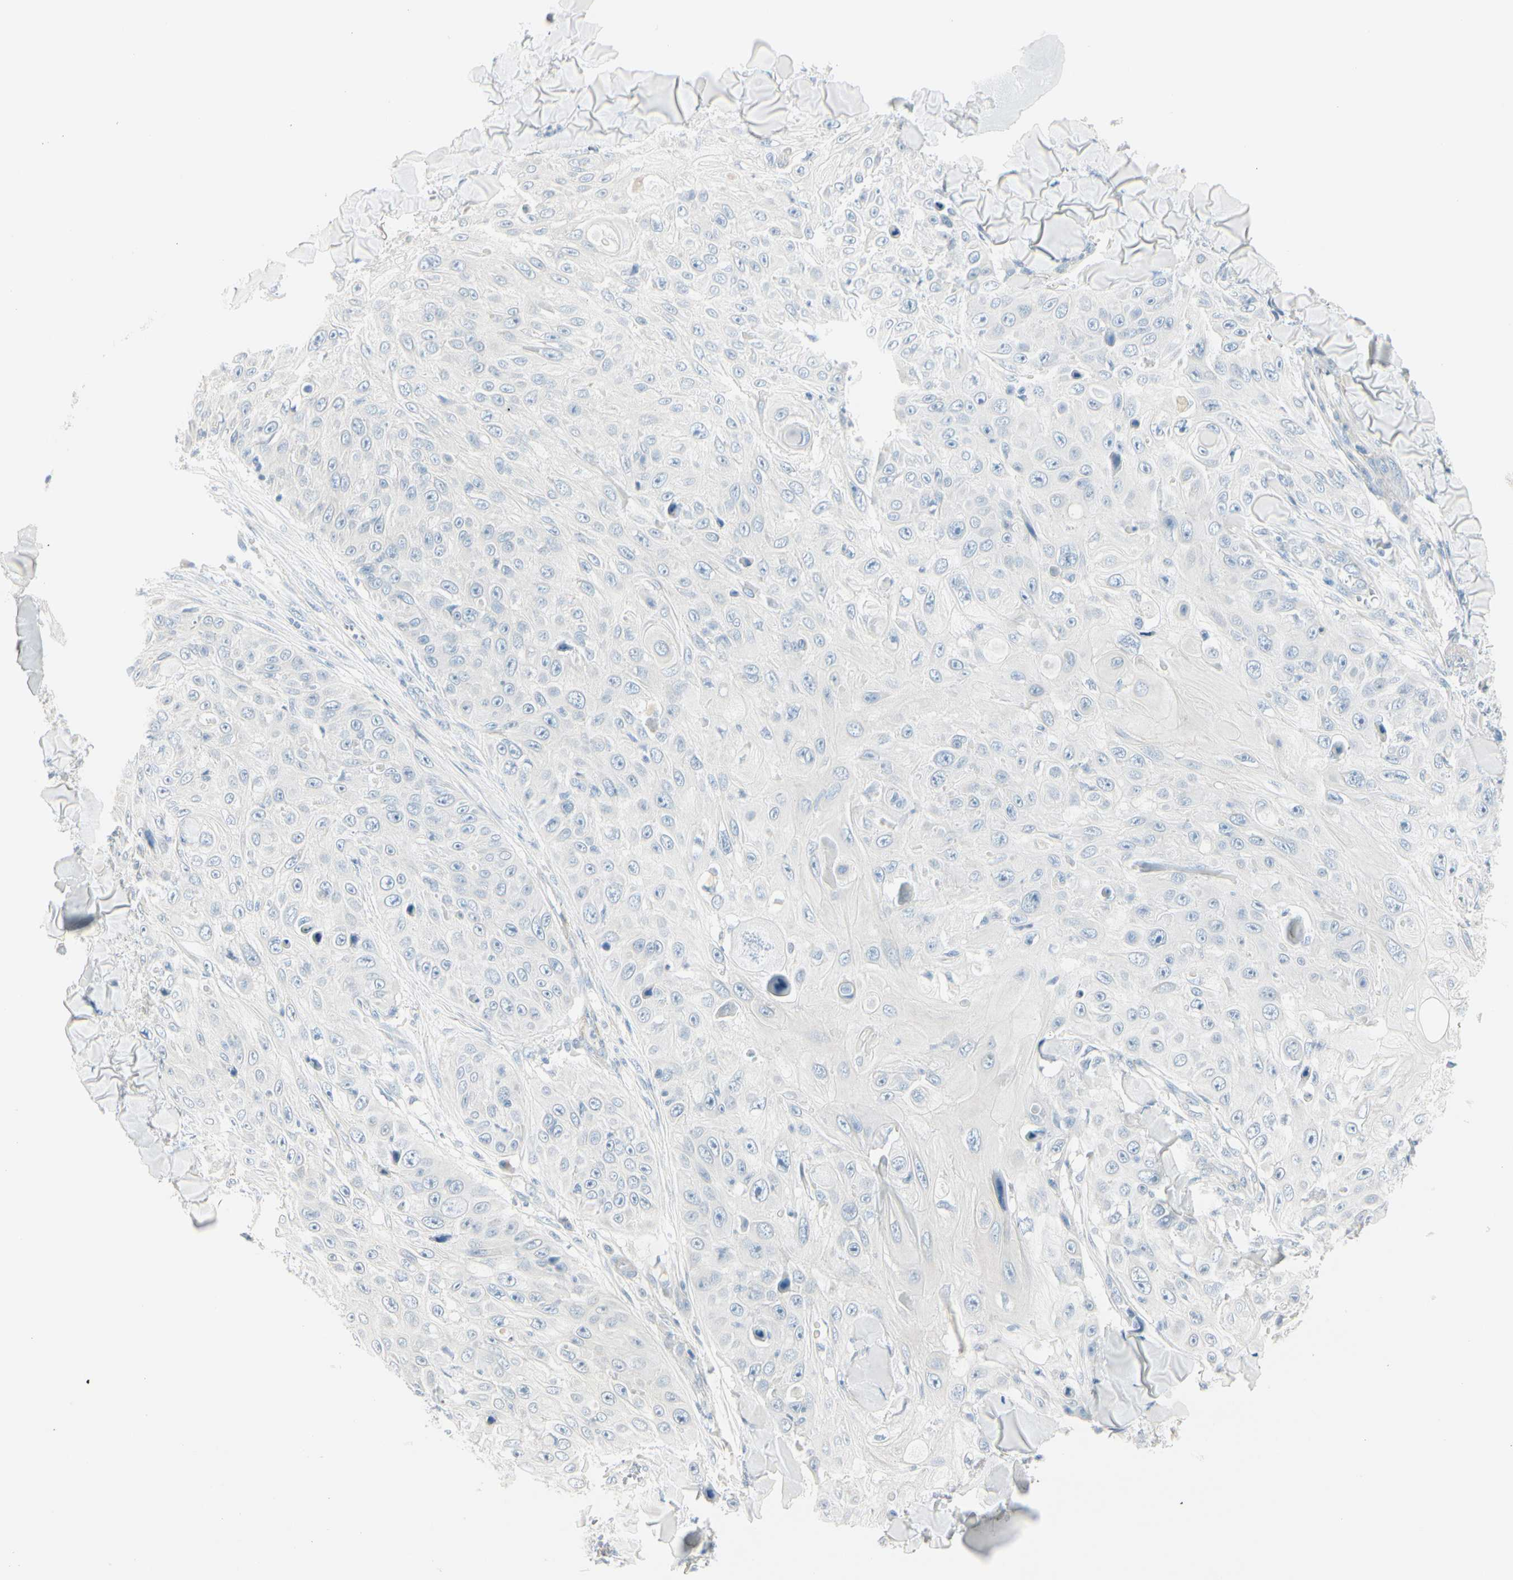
{"staining": {"intensity": "negative", "quantity": "none", "location": "none"}, "tissue": "skin cancer", "cell_type": "Tumor cells", "image_type": "cancer", "snomed": [{"axis": "morphology", "description": "Squamous cell carcinoma, NOS"}, {"axis": "topography", "description": "Skin"}], "caption": "IHC image of human skin squamous cell carcinoma stained for a protein (brown), which exhibits no positivity in tumor cells.", "gene": "CDHR5", "patient": {"sex": "male", "age": 86}}